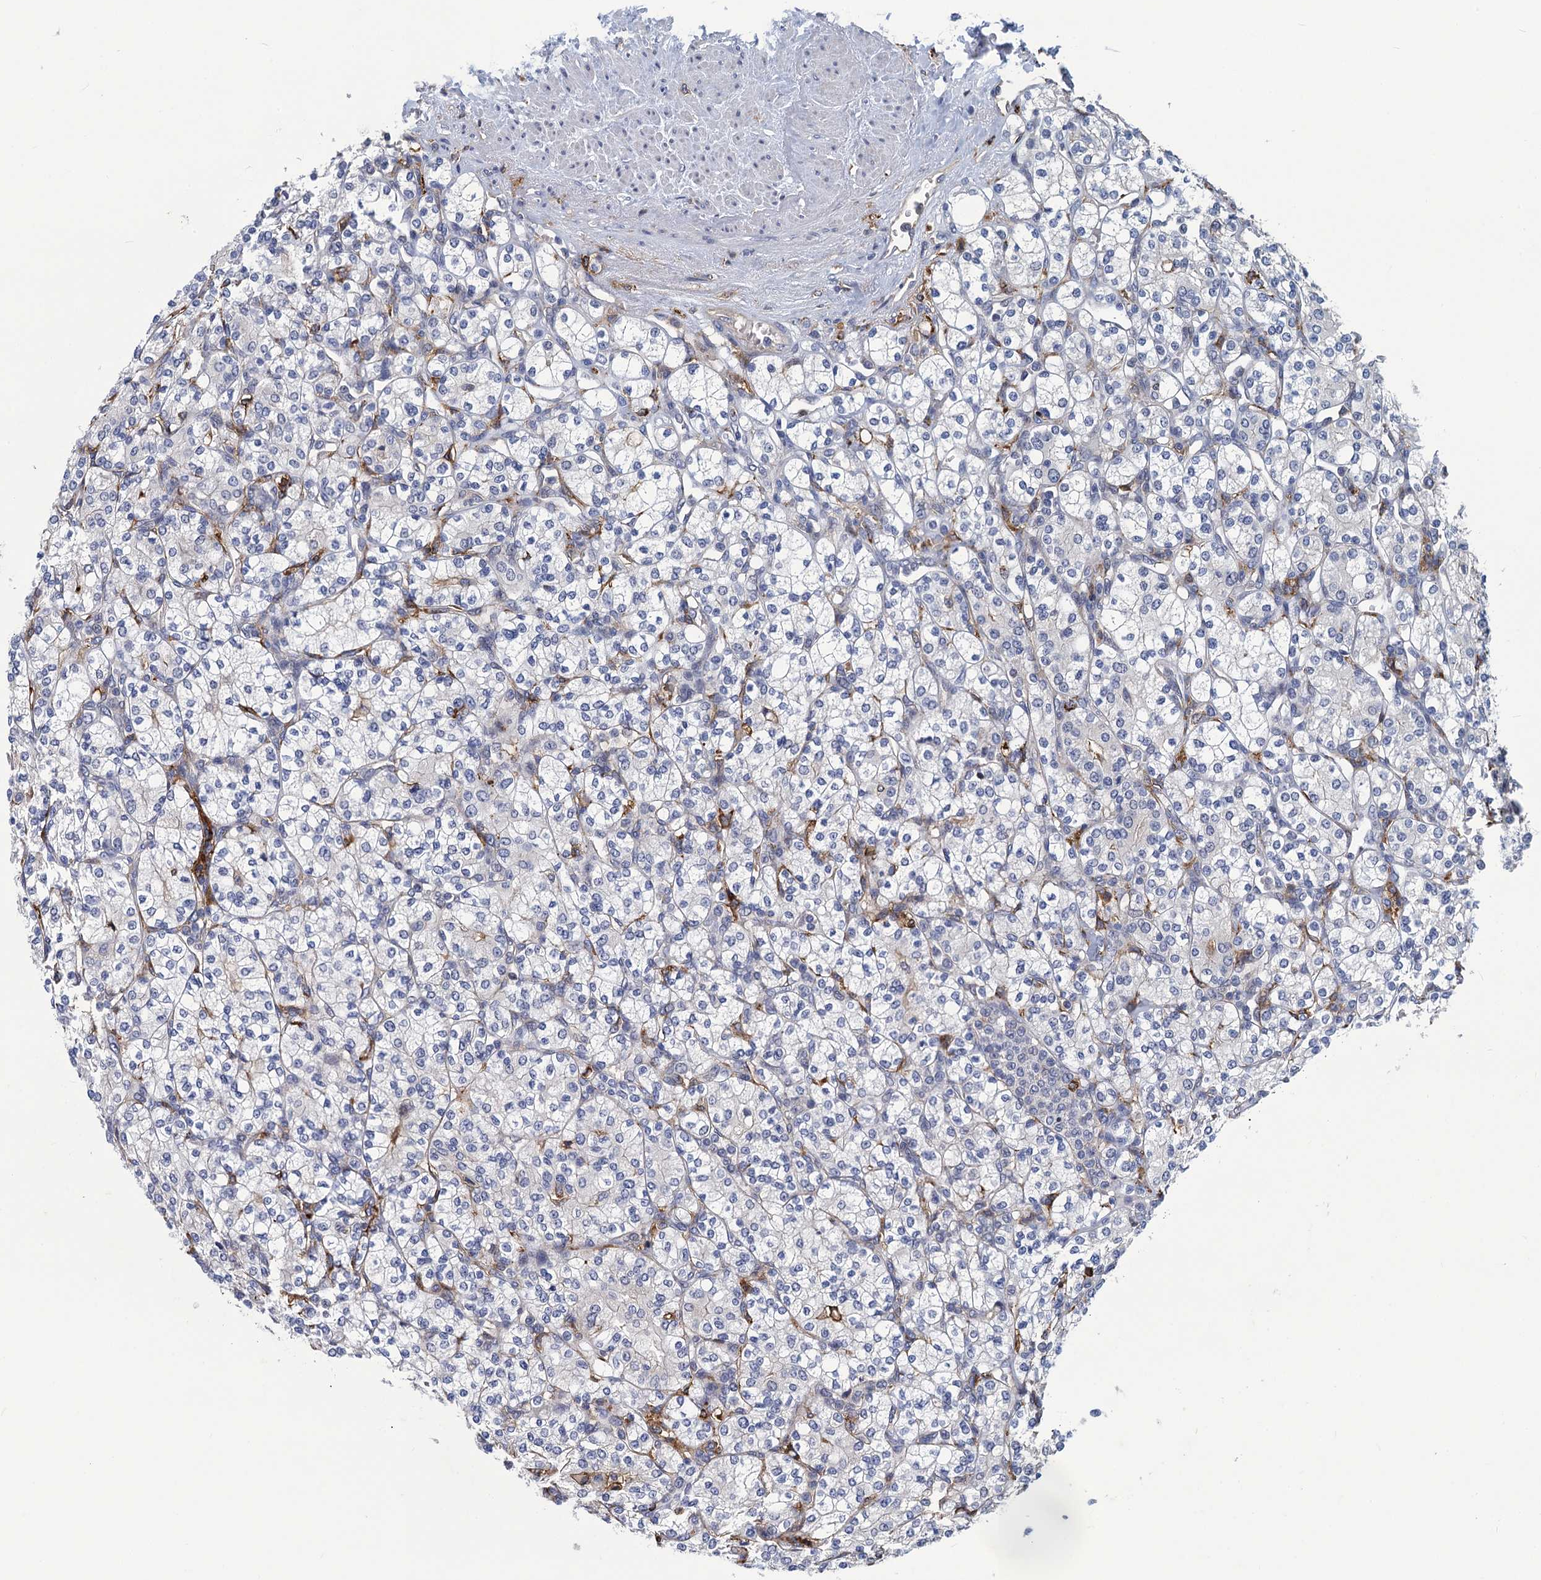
{"staining": {"intensity": "negative", "quantity": "none", "location": "none"}, "tissue": "renal cancer", "cell_type": "Tumor cells", "image_type": "cancer", "snomed": [{"axis": "morphology", "description": "Adenocarcinoma, NOS"}, {"axis": "topography", "description": "Kidney"}], "caption": "Tumor cells are negative for brown protein staining in renal cancer.", "gene": "DNHD1", "patient": {"sex": "male", "age": 77}}